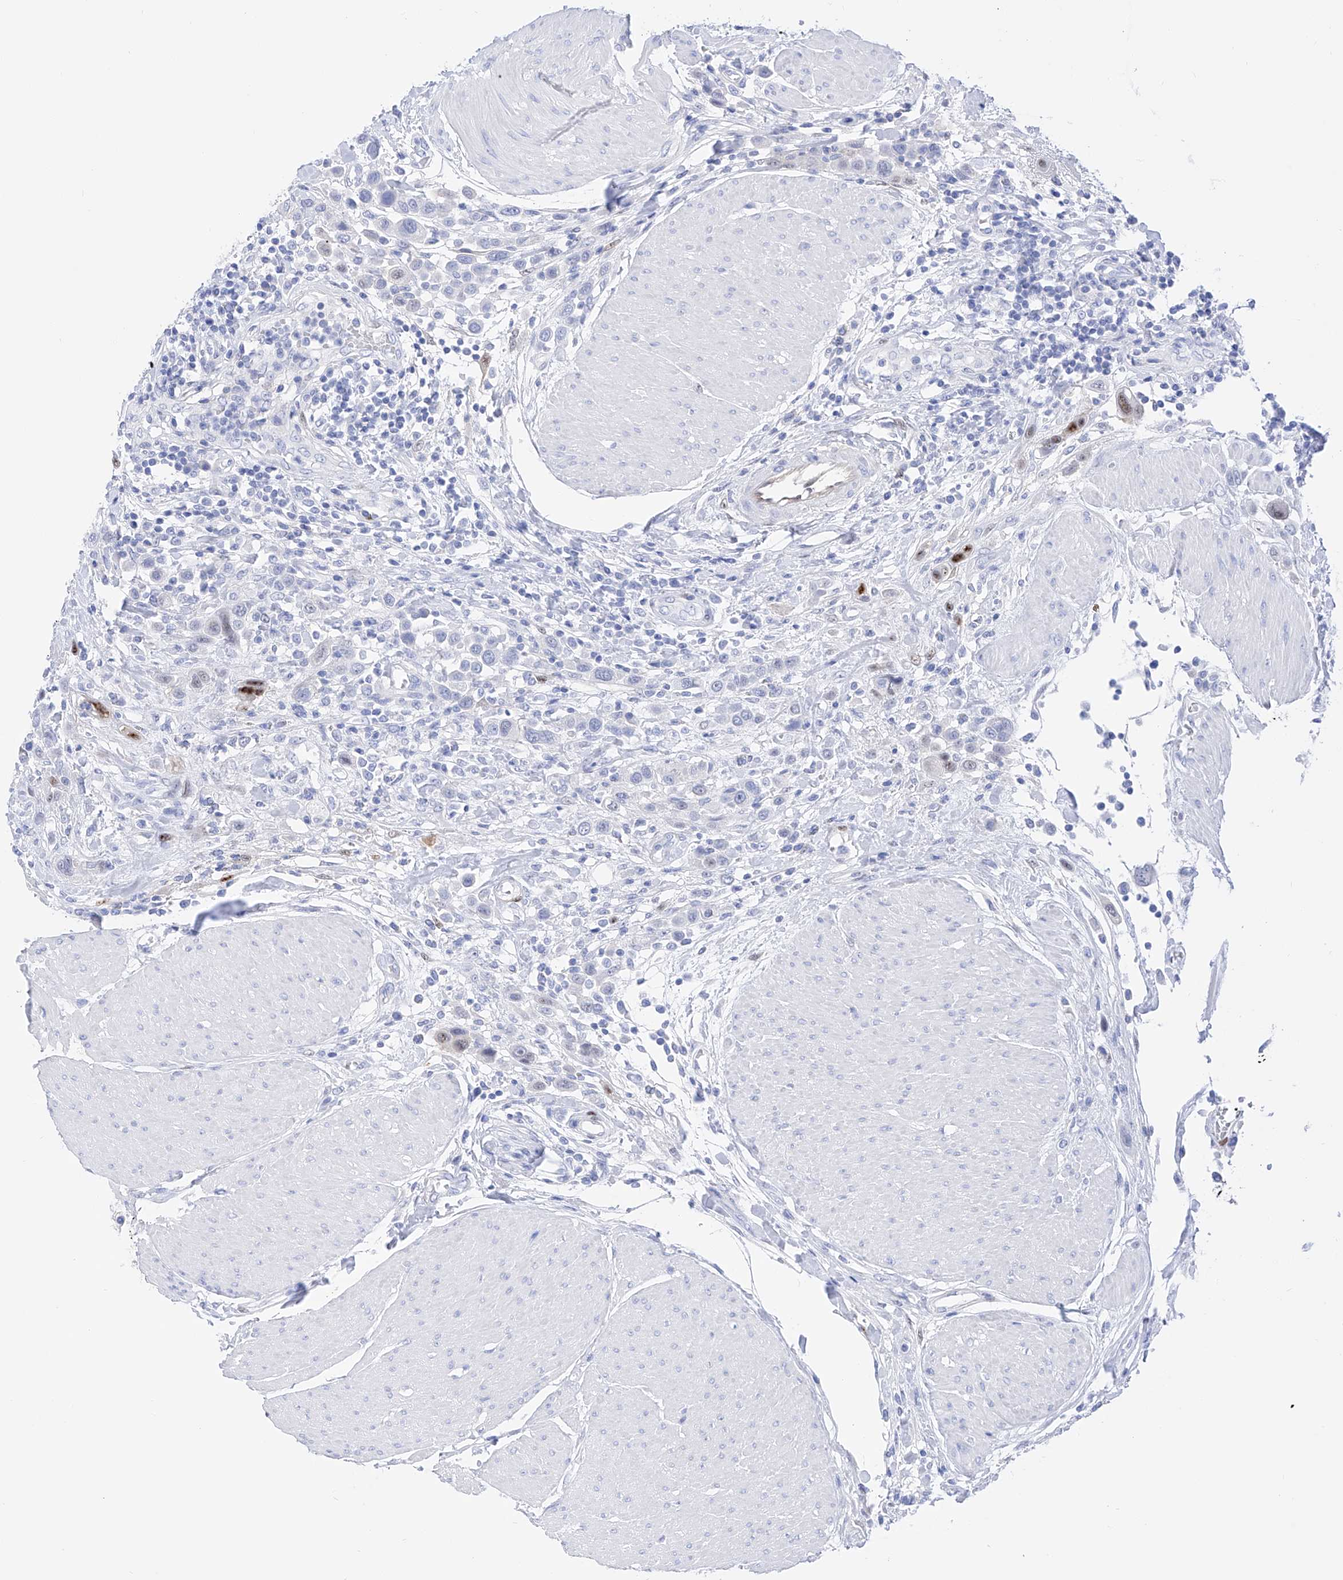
{"staining": {"intensity": "negative", "quantity": "none", "location": "none"}, "tissue": "urothelial cancer", "cell_type": "Tumor cells", "image_type": "cancer", "snomed": [{"axis": "morphology", "description": "Urothelial carcinoma, High grade"}, {"axis": "topography", "description": "Urinary bladder"}], "caption": "Urothelial carcinoma (high-grade) was stained to show a protein in brown. There is no significant staining in tumor cells. The staining was performed using DAB to visualize the protein expression in brown, while the nuclei were stained in blue with hematoxylin (Magnification: 20x).", "gene": "TRPC7", "patient": {"sex": "male", "age": 50}}